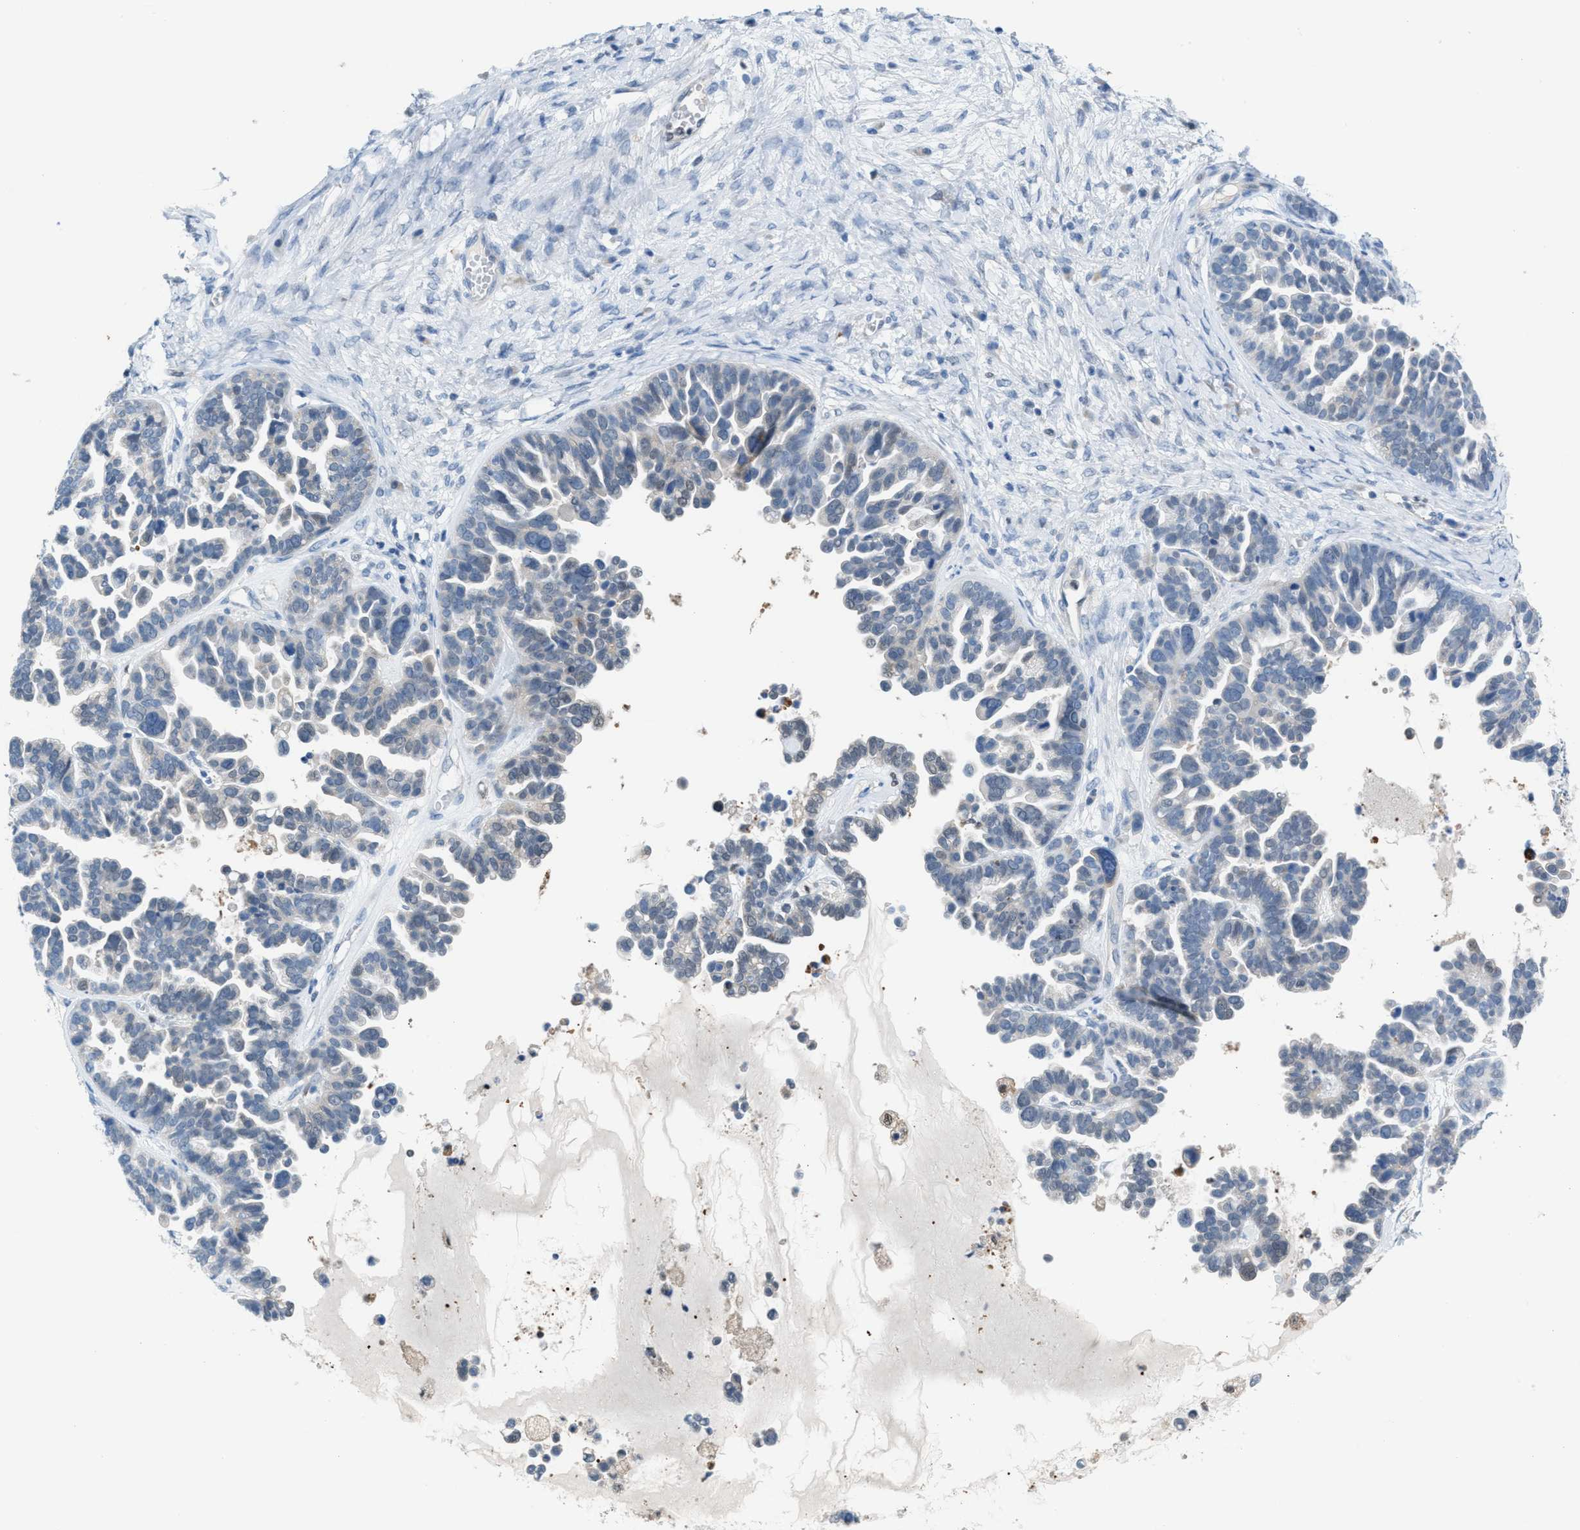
{"staining": {"intensity": "negative", "quantity": "none", "location": "none"}, "tissue": "ovarian cancer", "cell_type": "Tumor cells", "image_type": "cancer", "snomed": [{"axis": "morphology", "description": "Cystadenocarcinoma, serous, NOS"}, {"axis": "topography", "description": "Ovary"}], "caption": "Protein analysis of ovarian cancer (serous cystadenocarcinoma) demonstrates no significant expression in tumor cells. (DAB (3,3'-diaminobenzidine) IHC, high magnification).", "gene": "PPM1D", "patient": {"sex": "female", "age": 56}}